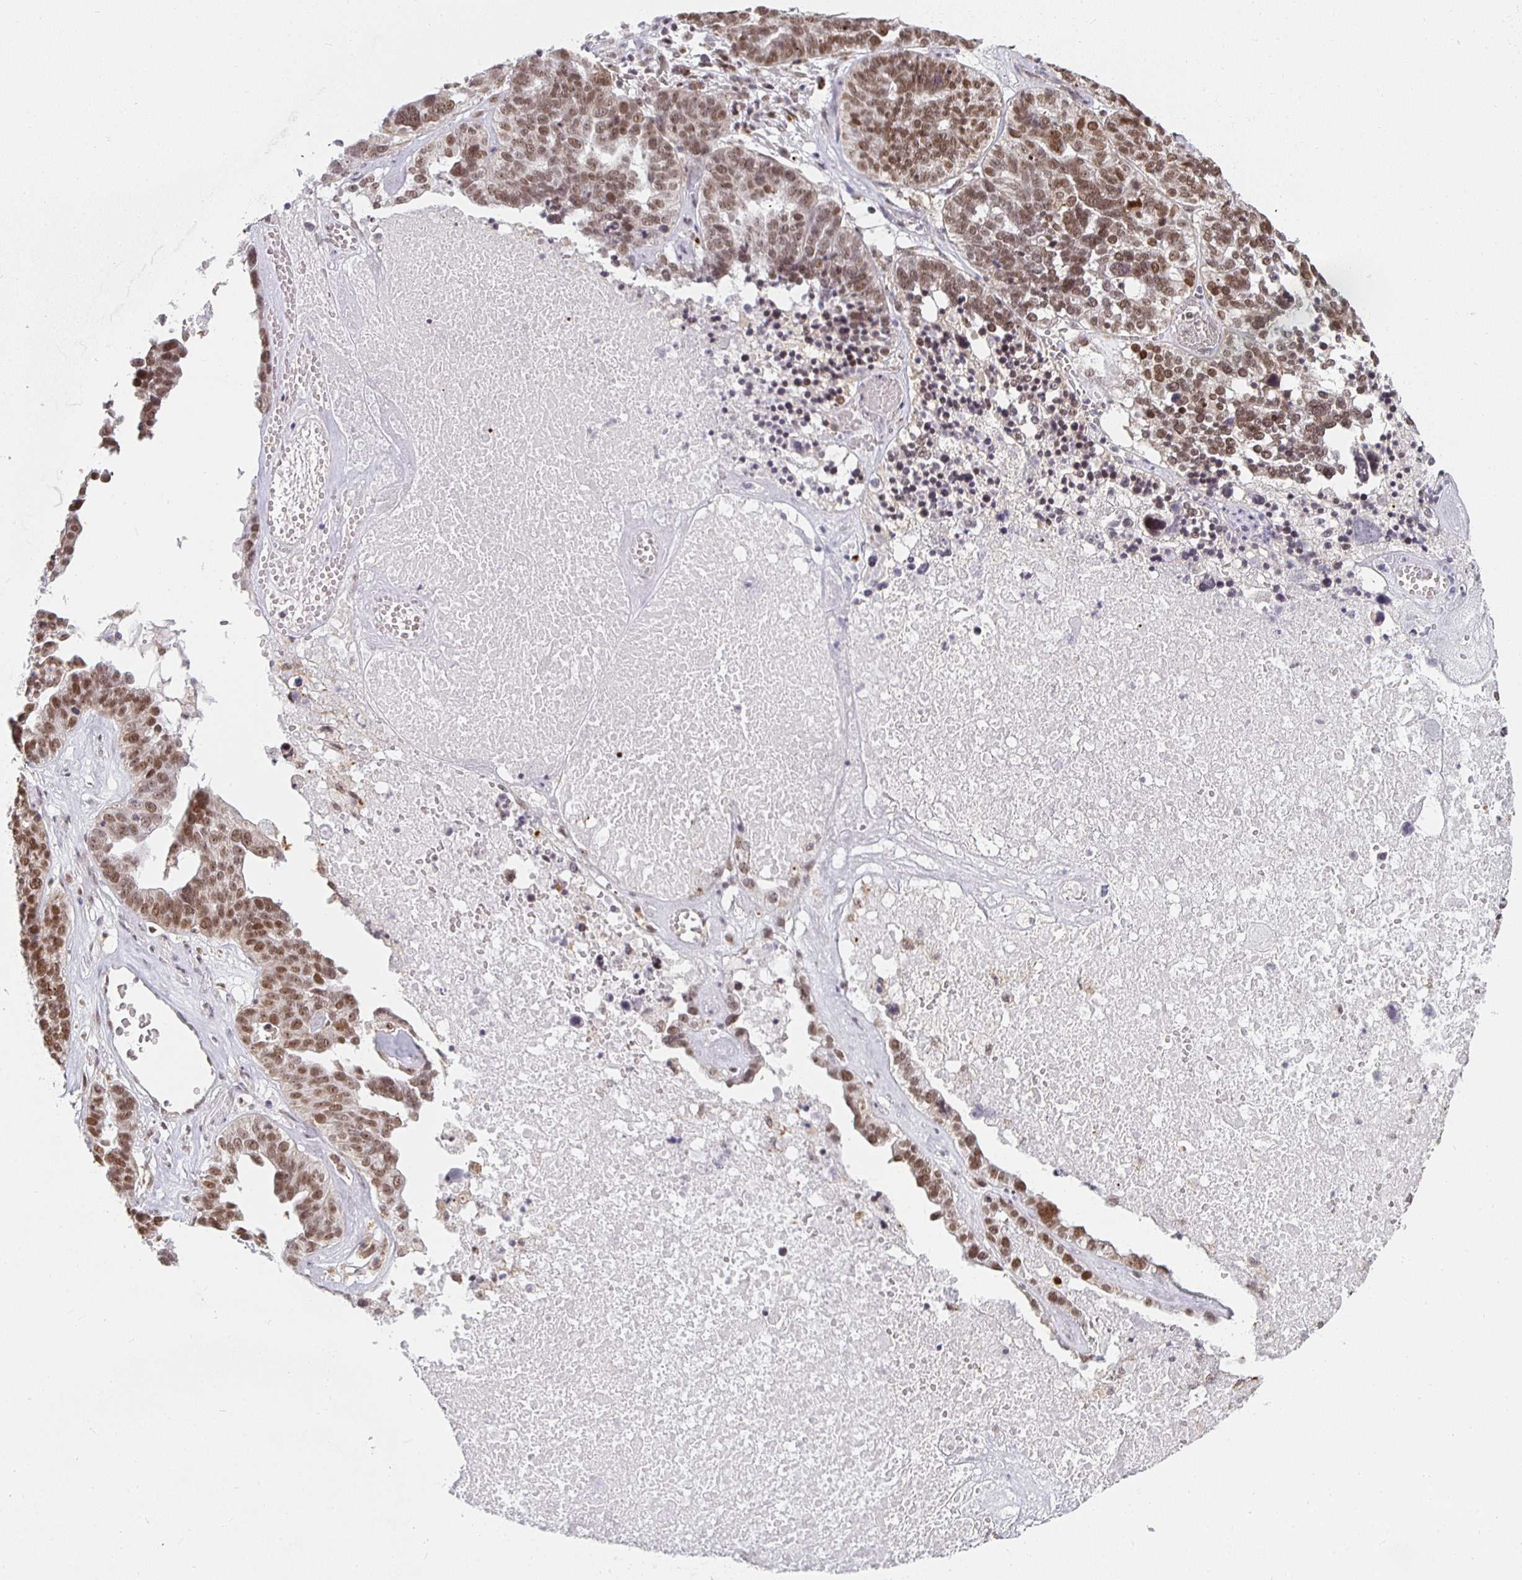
{"staining": {"intensity": "moderate", "quantity": ">75%", "location": "nuclear"}, "tissue": "ovarian cancer", "cell_type": "Tumor cells", "image_type": "cancer", "snomed": [{"axis": "morphology", "description": "Cystadenocarcinoma, serous, NOS"}, {"axis": "topography", "description": "Ovary"}], "caption": "IHC (DAB (3,3'-diaminobenzidine)) staining of ovarian cancer shows moderate nuclear protein positivity in about >75% of tumor cells.", "gene": "SMARCA2", "patient": {"sex": "female", "age": 59}}